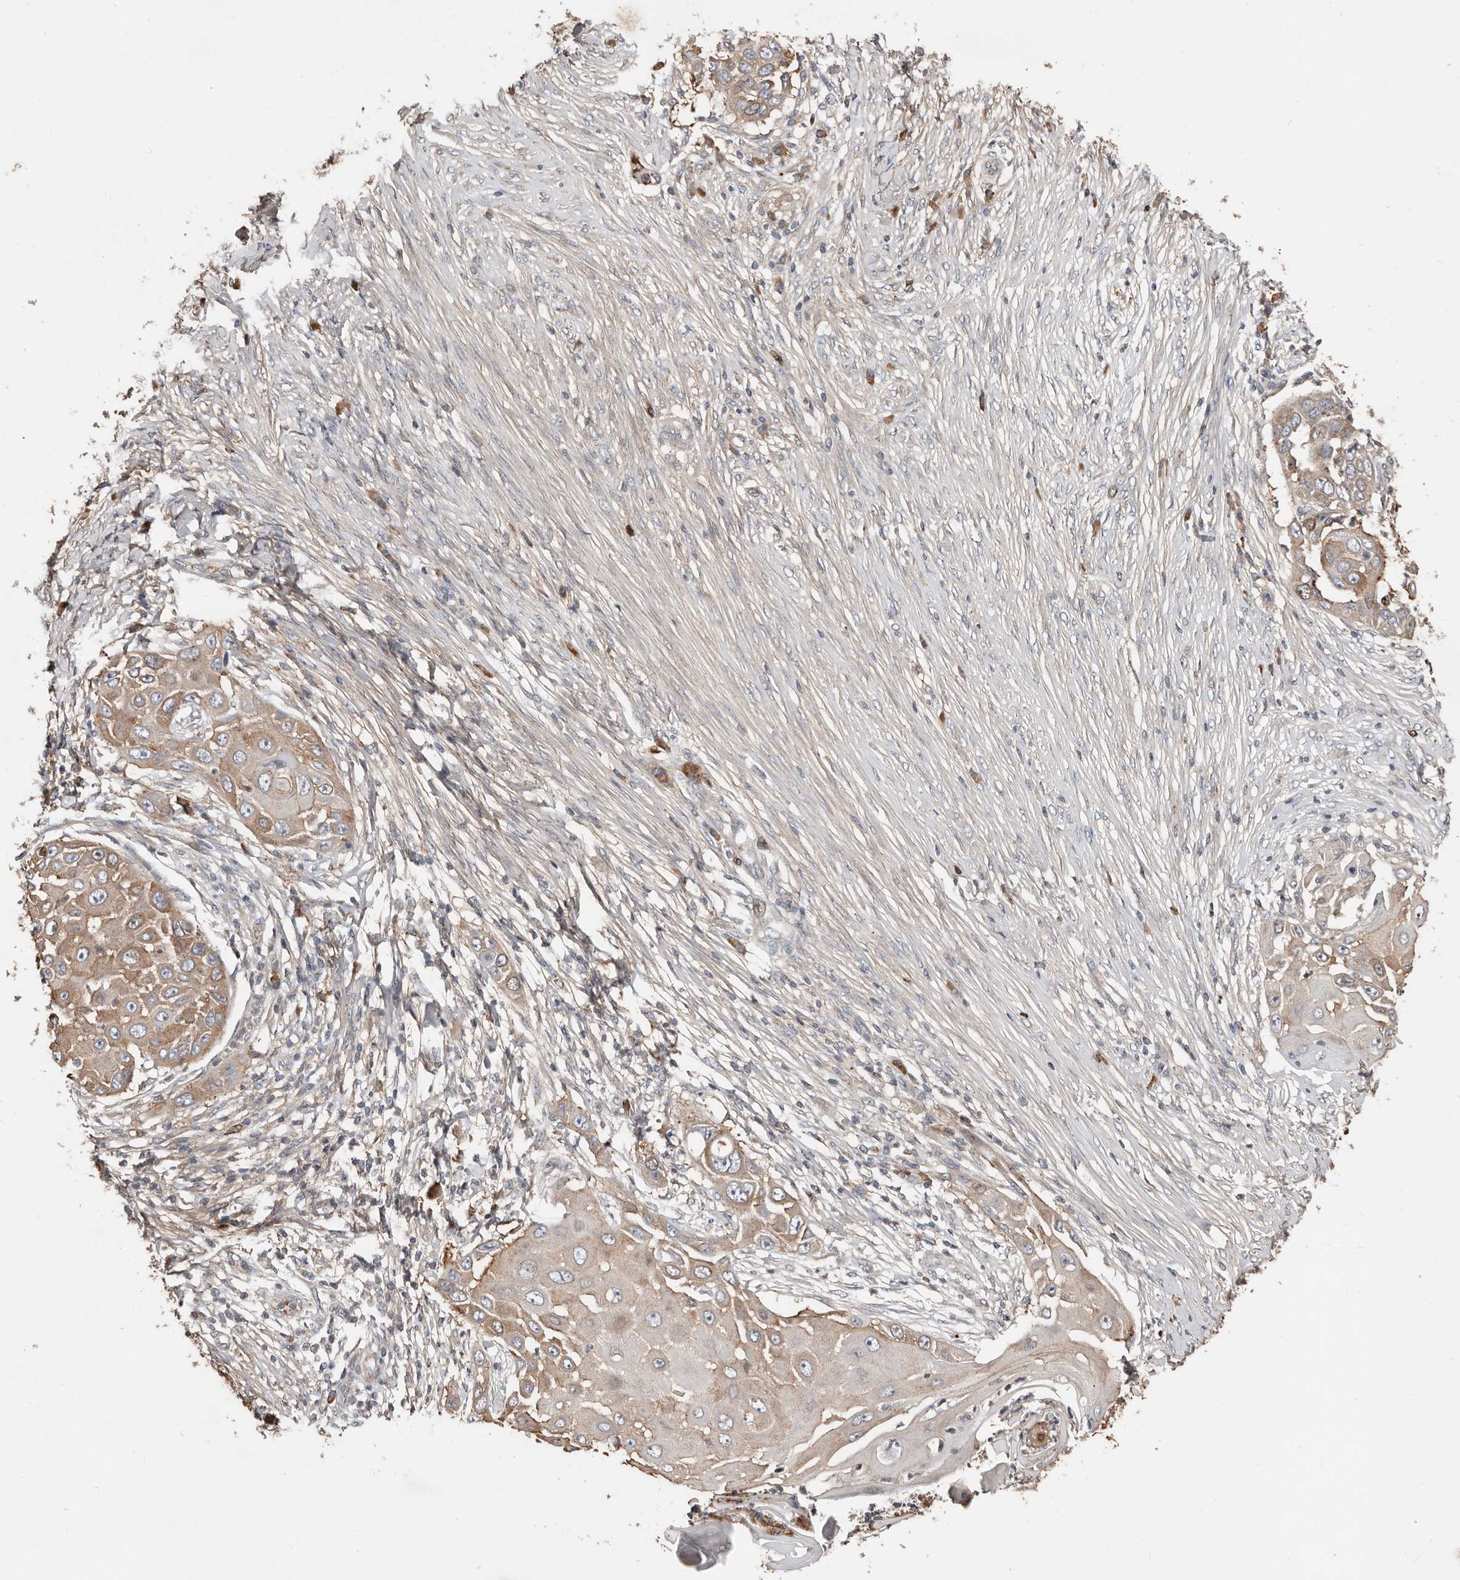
{"staining": {"intensity": "weak", "quantity": ">75%", "location": "cytoplasmic/membranous"}, "tissue": "skin cancer", "cell_type": "Tumor cells", "image_type": "cancer", "snomed": [{"axis": "morphology", "description": "Squamous cell carcinoma, NOS"}, {"axis": "topography", "description": "Skin"}], "caption": "Immunohistochemical staining of skin cancer reveals low levels of weak cytoplasmic/membranous positivity in about >75% of tumor cells. (DAB IHC with brightfield microscopy, high magnification).", "gene": "SMYD4", "patient": {"sex": "female", "age": 44}}